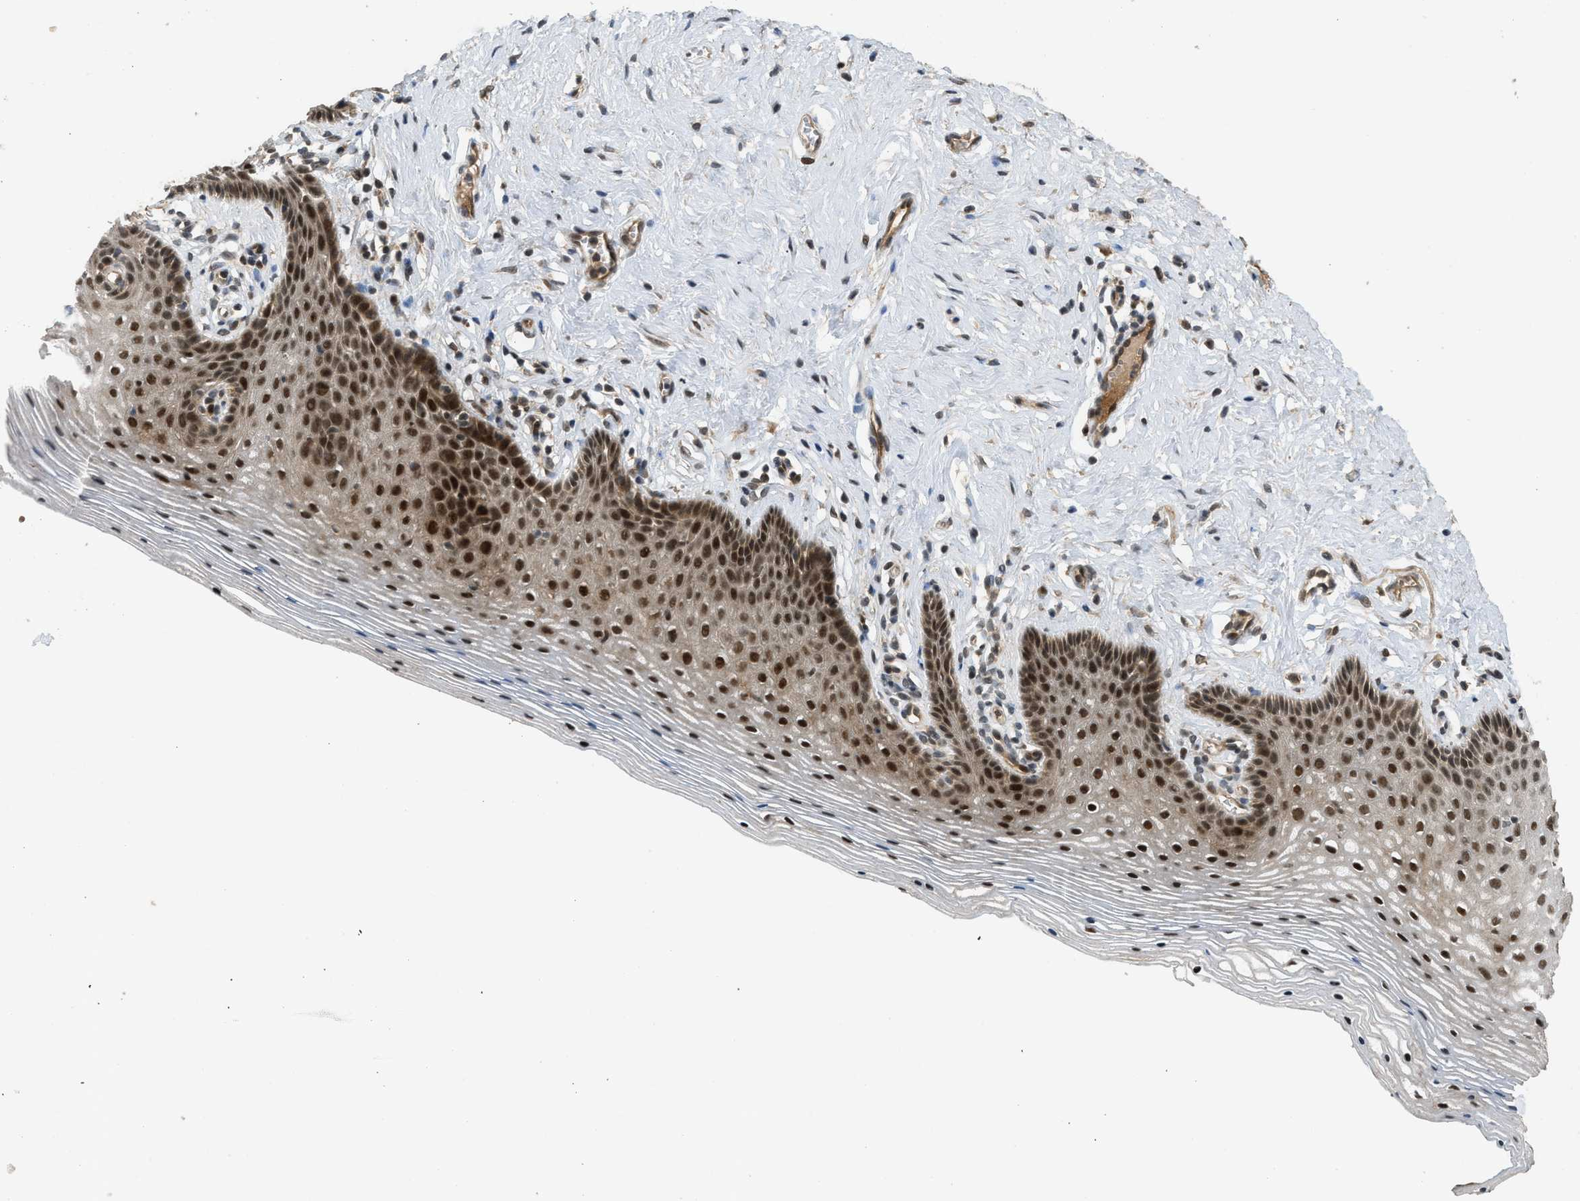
{"staining": {"intensity": "moderate", "quantity": ">75%", "location": "nuclear"}, "tissue": "vagina", "cell_type": "Squamous epithelial cells", "image_type": "normal", "snomed": [{"axis": "morphology", "description": "Normal tissue, NOS"}, {"axis": "topography", "description": "Vagina"}], "caption": "Protein expression analysis of benign vagina displays moderate nuclear positivity in approximately >75% of squamous epithelial cells.", "gene": "GET1", "patient": {"sex": "female", "age": 32}}